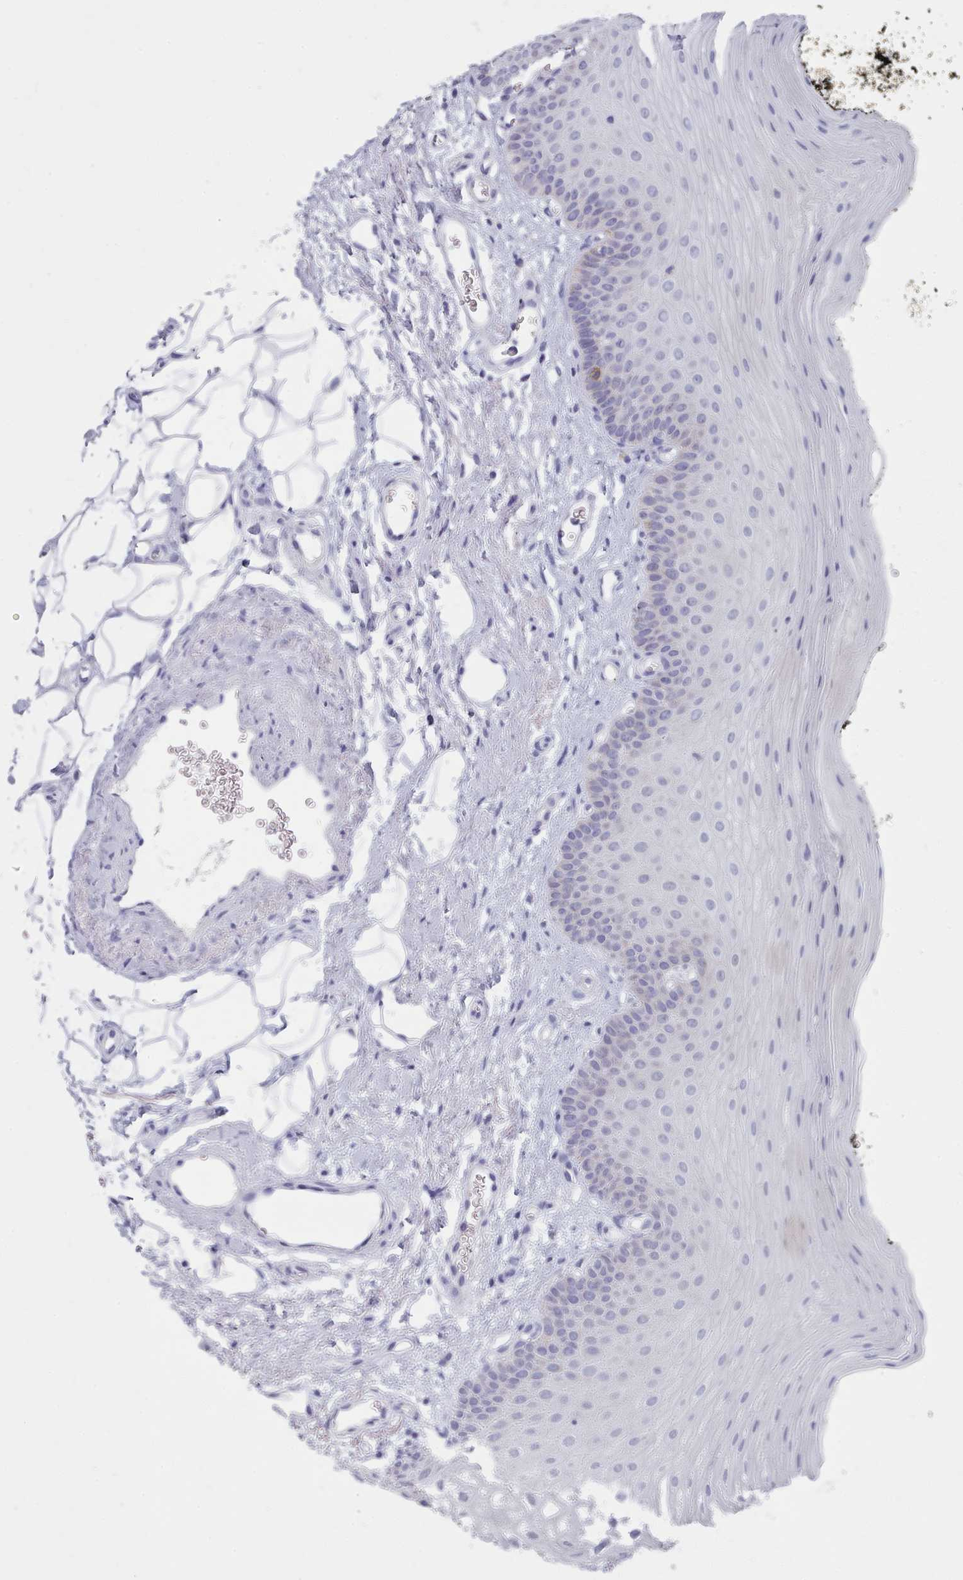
{"staining": {"intensity": "weak", "quantity": "<25%", "location": "cytoplasmic/membranous"}, "tissue": "oral mucosa", "cell_type": "Squamous epithelial cells", "image_type": "normal", "snomed": [{"axis": "morphology", "description": "No evidence of malignacy"}, {"axis": "topography", "description": "Oral tissue"}, {"axis": "topography", "description": "Head-Neck"}], "caption": "This is a micrograph of immunohistochemistry (IHC) staining of normal oral mucosa, which shows no staining in squamous epithelial cells.", "gene": "HAO1", "patient": {"sex": "male", "age": 68}}